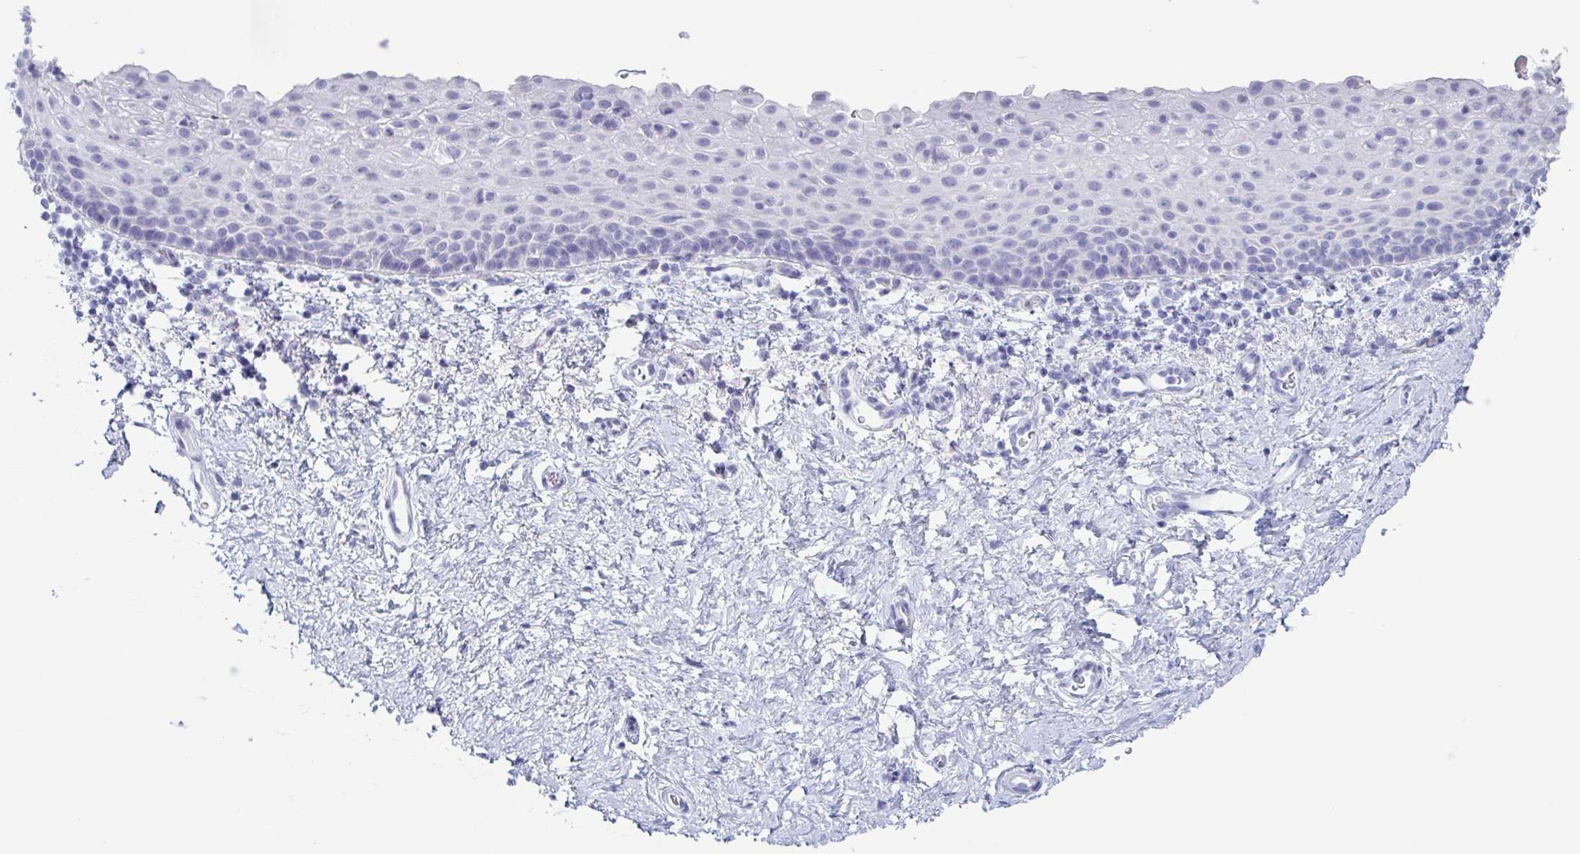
{"staining": {"intensity": "negative", "quantity": "none", "location": "none"}, "tissue": "vagina", "cell_type": "Squamous epithelial cells", "image_type": "normal", "snomed": [{"axis": "morphology", "description": "Normal tissue, NOS"}, {"axis": "topography", "description": "Vagina"}], "caption": "A high-resolution photomicrograph shows IHC staining of benign vagina, which demonstrates no significant staining in squamous epithelial cells.", "gene": "PRR27", "patient": {"sex": "female", "age": 61}}